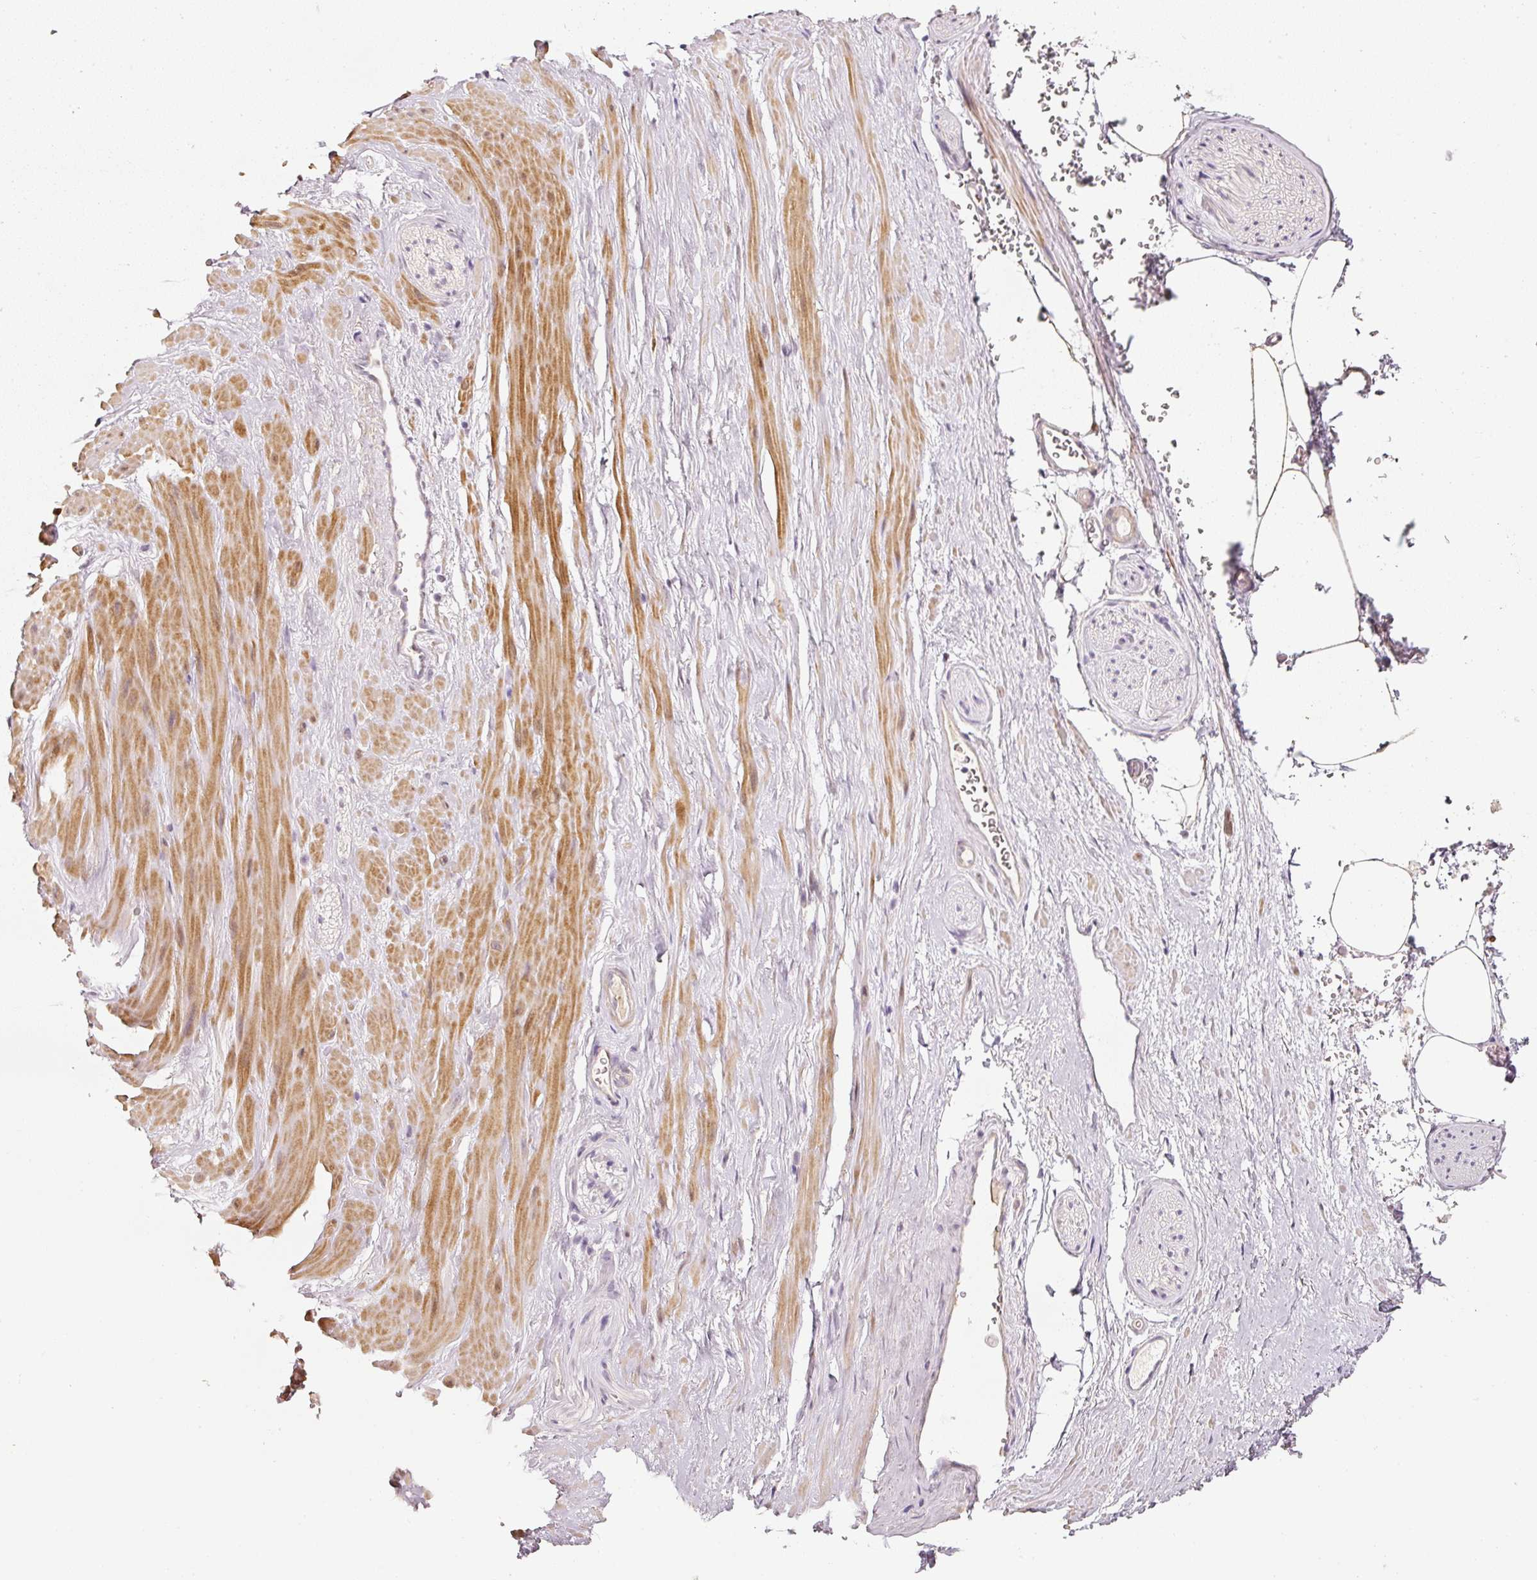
{"staining": {"intensity": "weak", "quantity": "<25%", "location": "cytoplasmic/membranous"}, "tissue": "adipose tissue", "cell_type": "Adipocytes", "image_type": "normal", "snomed": [{"axis": "morphology", "description": "Normal tissue, NOS"}, {"axis": "topography", "description": "Prostate"}, {"axis": "topography", "description": "Peripheral nerve tissue"}], "caption": "Adipocytes are negative for protein expression in normal human adipose tissue. (Brightfield microscopy of DAB (3,3'-diaminobenzidine) immunohistochemistry (IHC) at high magnification).", "gene": "TOGARAM1", "patient": {"sex": "male", "age": 61}}